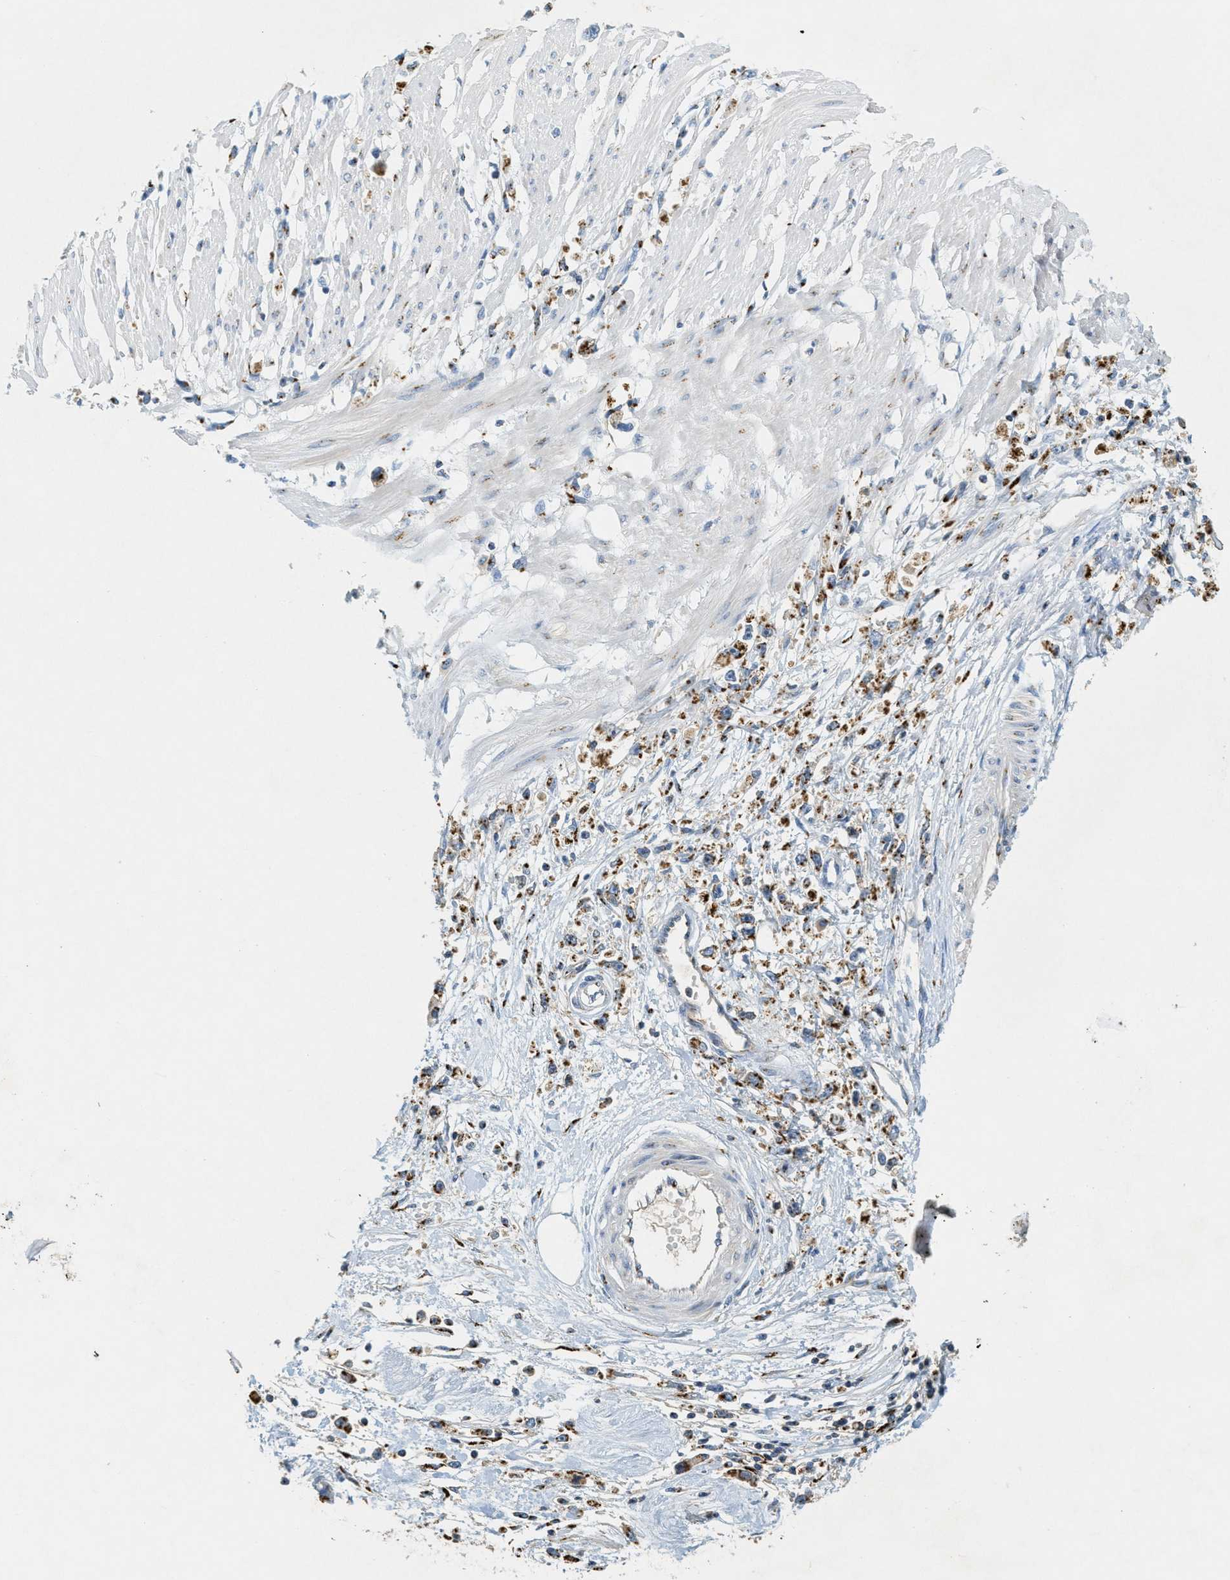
{"staining": {"intensity": "moderate", "quantity": ">75%", "location": "cytoplasmic/membranous"}, "tissue": "stomach cancer", "cell_type": "Tumor cells", "image_type": "cancer", "snomed": [{"axis": "morphology", "description": "Adenocarcinoma, NOS"}, {"axis": "topography", "description": "Stomach"}], "caption": "Stomach adenocarcinoma stained with a protein marker displays moderate staining in tumor cells.", "gene": "ENTPD4", "patient": {"sex": "female", "age": 59}}